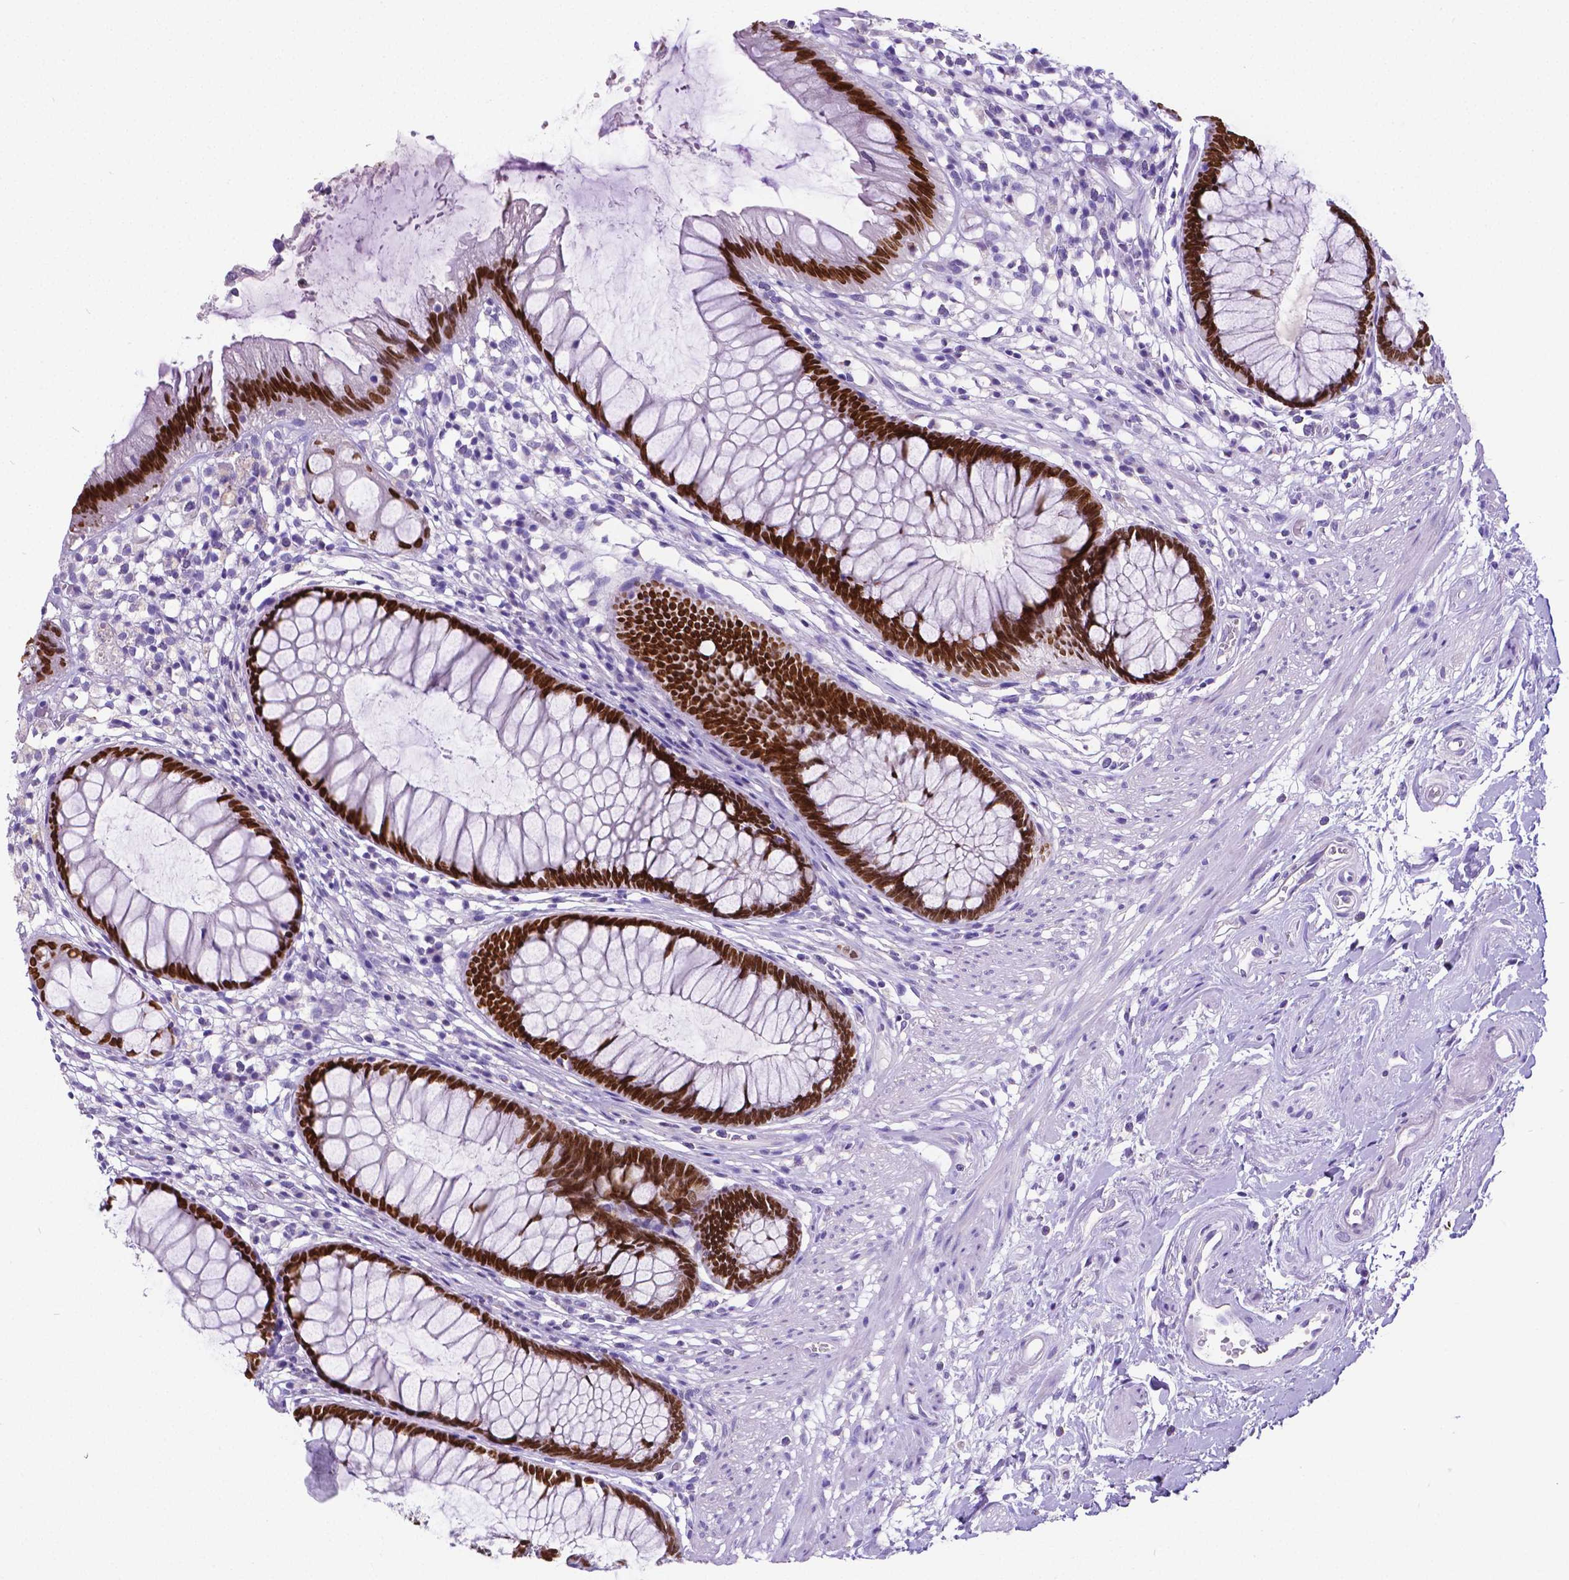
{"staining": {"intensity": "strong", "quantity": ">75%", "location": "nuclear"}, "tissue": "rectum", "cell_type": "Glandular cells", "image_type": "normal", "snomed": [{"axis": "morphology", "description": "Normal tissue, NOS"}, {"axis": "topography", "description": "Smooth muscle"}, {"axis": "topography", "description": "Rectum"}], "caption": "A high-resolution image shows immunohistochemistry (IHC) staining of unremarkable rectum, which shows strong nuclear staining in approximately >75% of glandular cells.", "gene": "SATB2", "patient": {"sex": "male", "age": 53}}